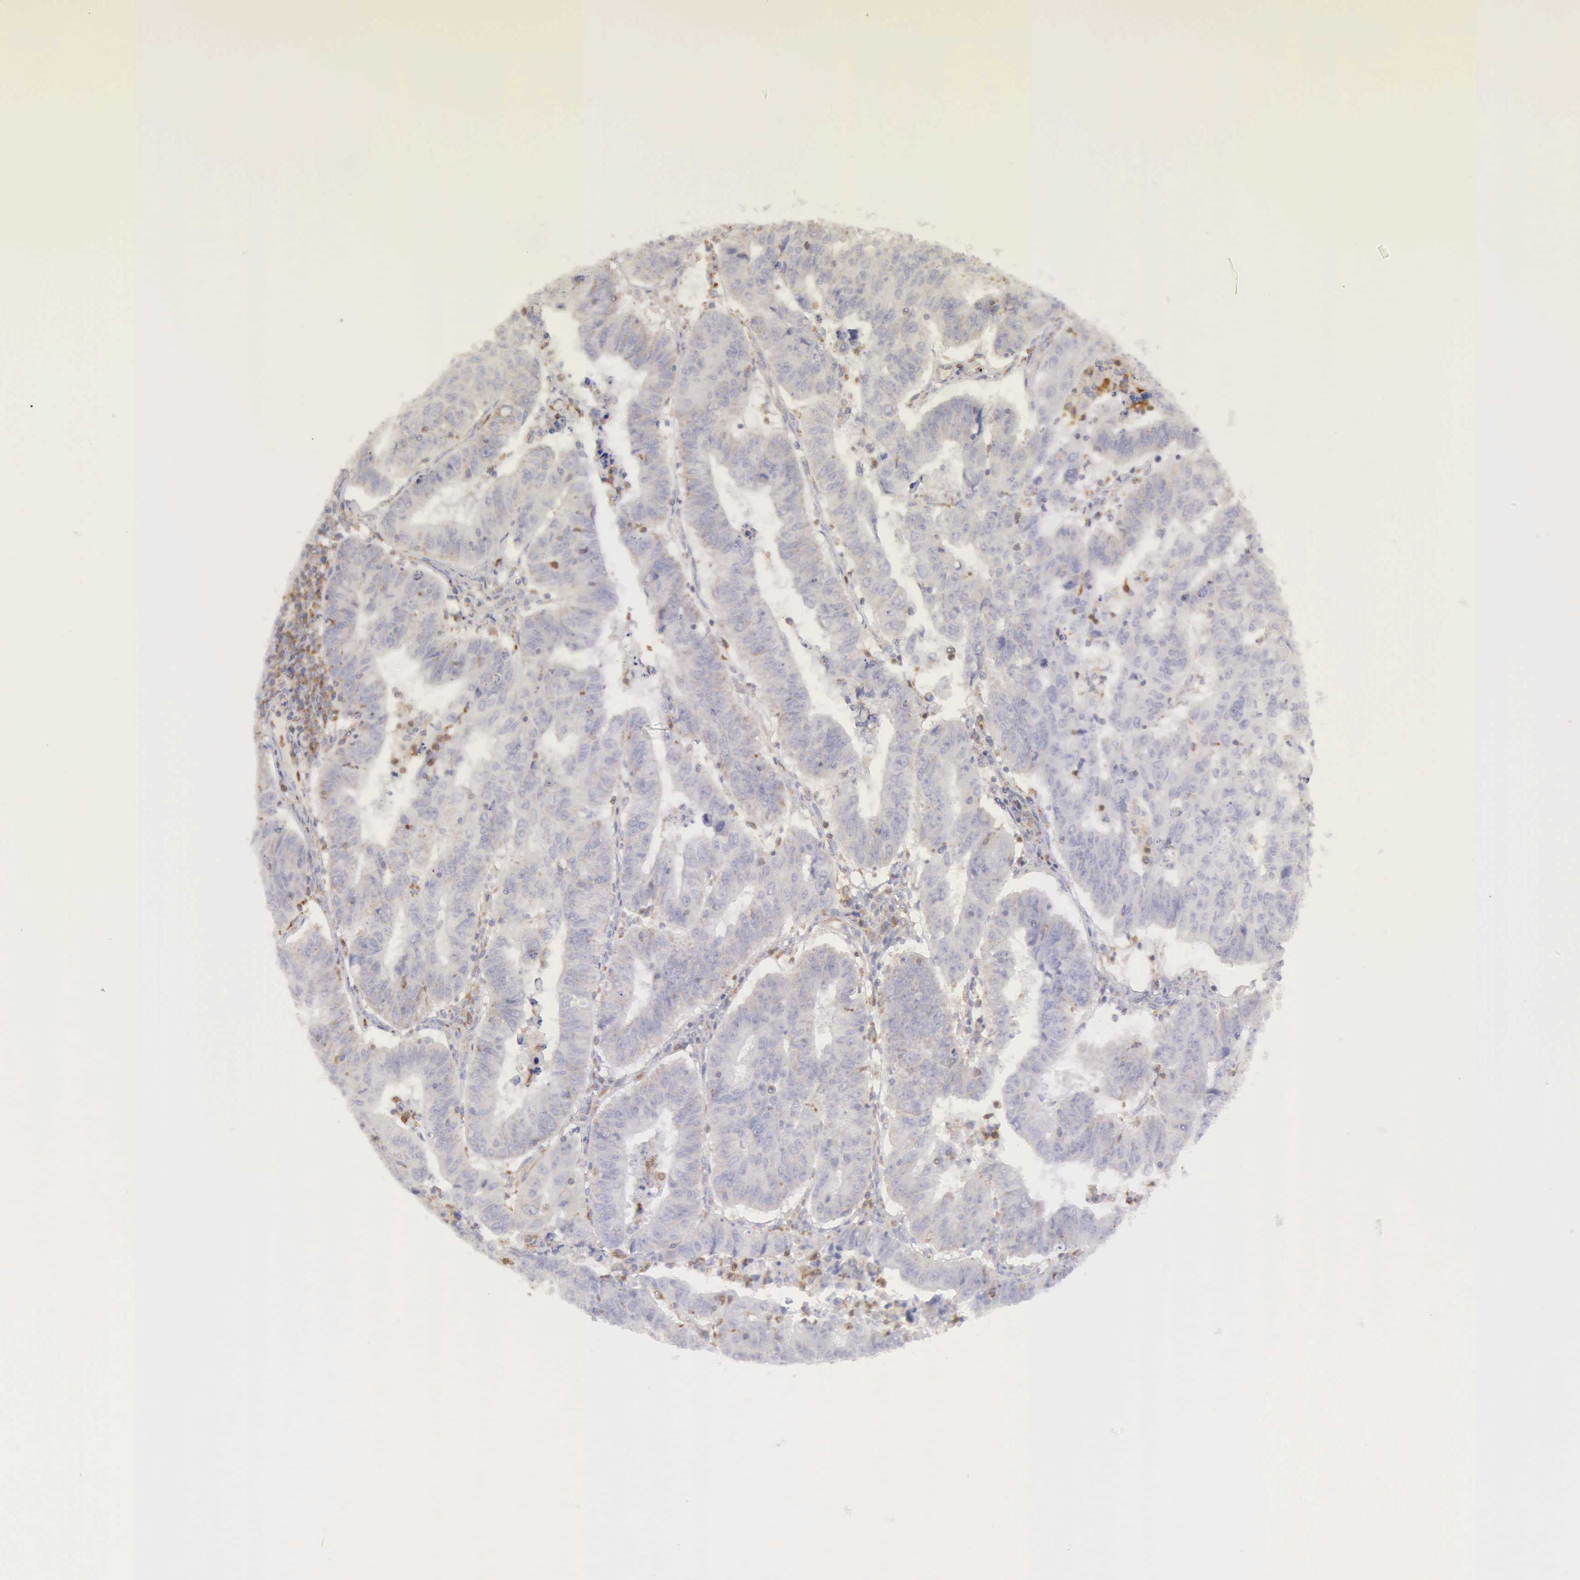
{"staining": {"intensity": "negative", "quantity": "none", "location": "none"}, "tissue": "endometrial cancer", "cell_type": "Tumor cells", "image_type": "cancer", "snomed": [{"axis": "morphology", "description": "Adenocarcinoma, NOS"}, {"axis": "topography", "description": "Endometrium"}], "caption": "The immunohistochemistry image has no significant expression in tumor cells of endometrial adenocarcinoma tissue.", "gene": "ARHGAP4", "patient": {"sex": "female", "age": 42}}